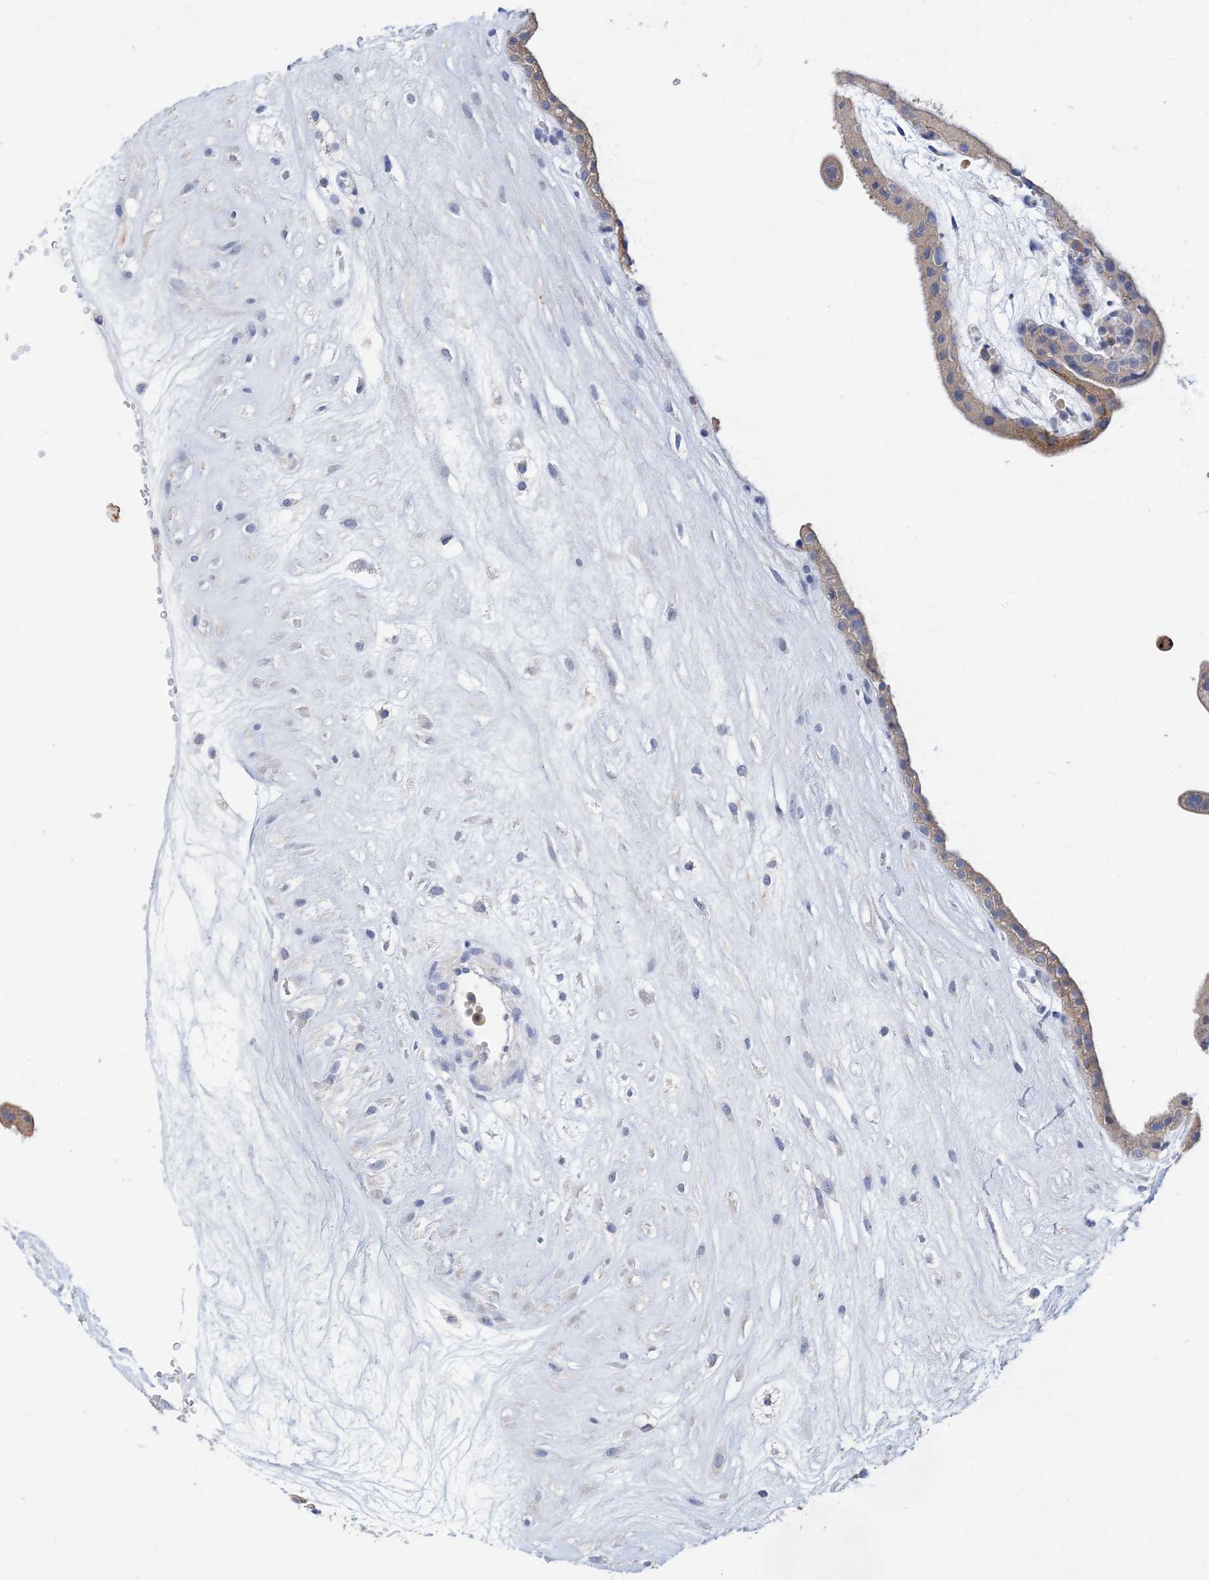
{"staining": {"intensity": "weak", "quantity": ">75%", "location": "cytoplasmic/membranous"}, "tissue": "placenta", "cell_type": "Decidual cells", "image_type": "normal", "snomed": [{"axis": "morphology", "description": "Normal tissue, NOS"}, {"axis": "topography", "description": "Placenta"}], "caption": "Brown immunohistochemical staining in normal placenta displays weak cytoplasmic/membranous positivity in about >75% of decidual cells.", "gene": "PLK4", "patient": {"sex": "female", "age": 18}}